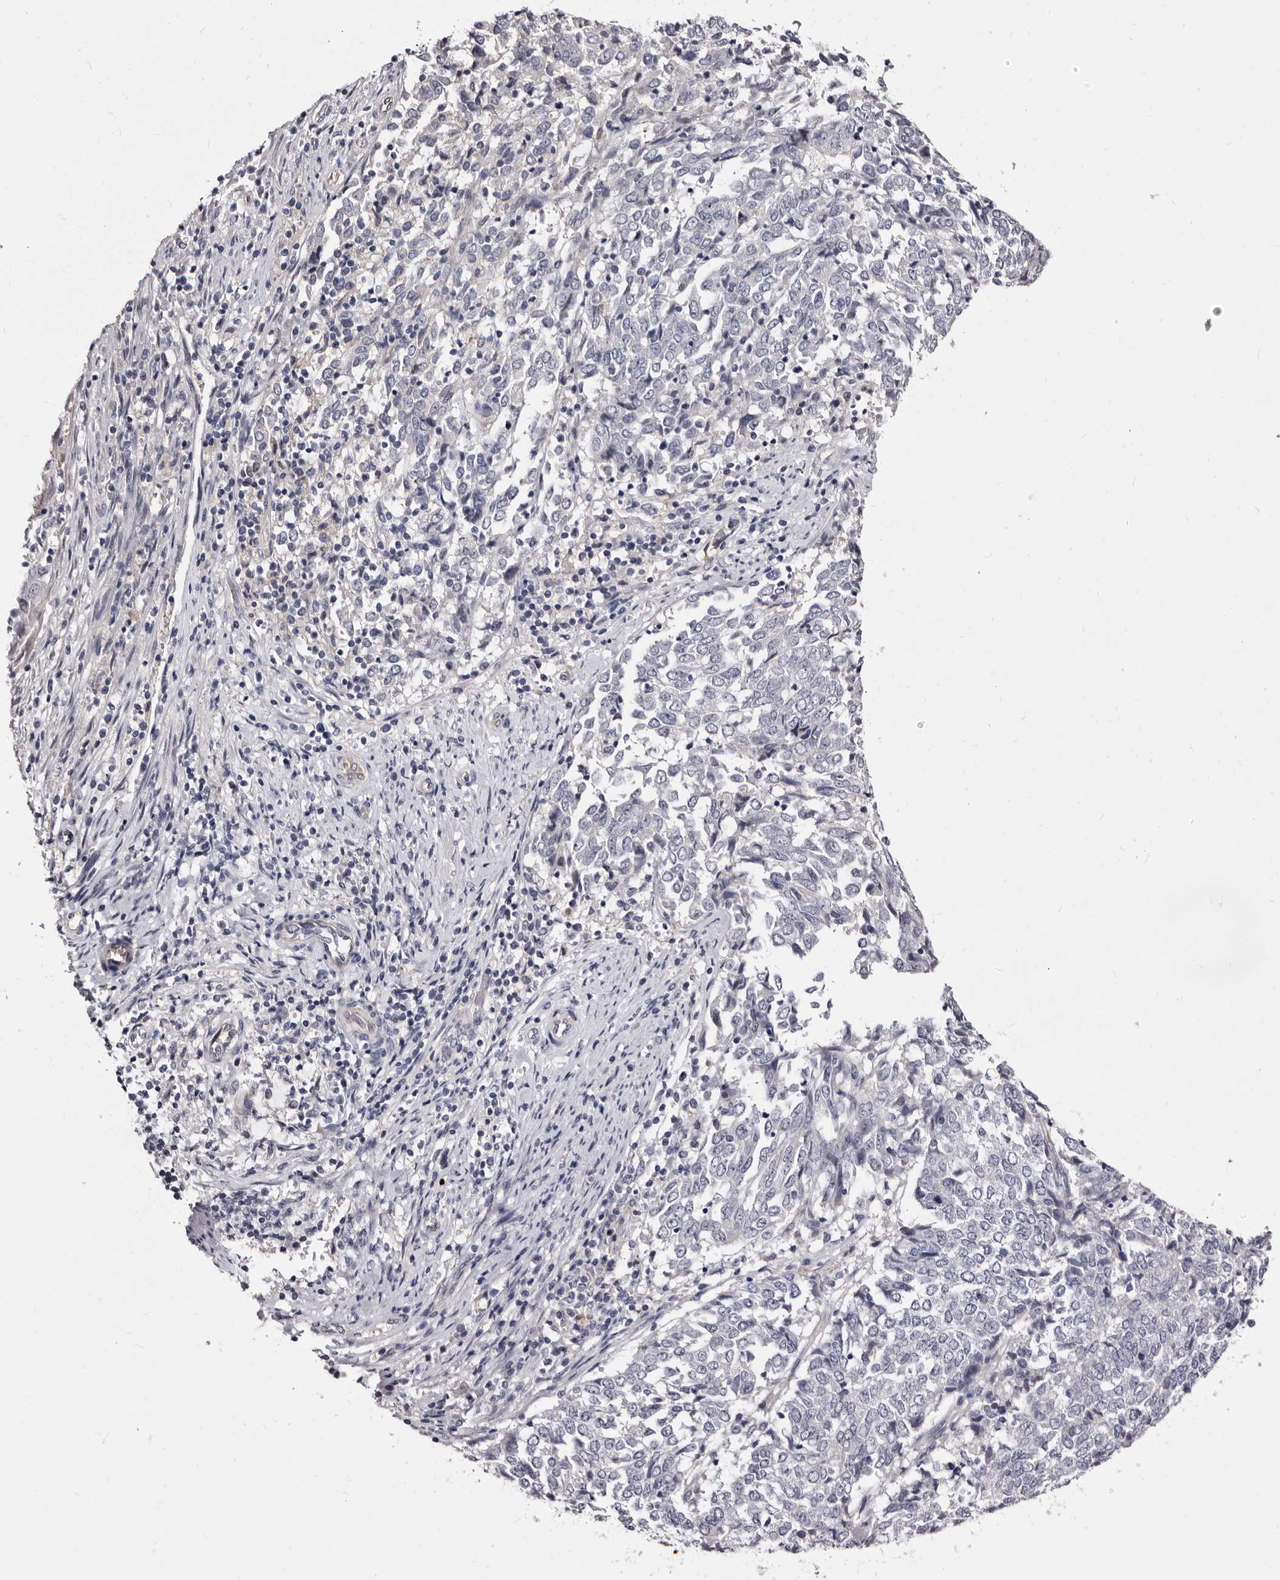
{"staining": {"intensity": "negative", "quantity": "none", "location": "none"}, "tissue": "endometrial cancer", "cell_type": "Tumor cells", "image_type": "cancer", "snomed": [{"axis": "morphology", "description": "Adenocarcinoma, NOS"}, {"axis": "topography", "description": "Endometrium"}], "caption": "Immunohistochemistry of human endometrial cancer (adenocarcinoma) reveals no positivity in tumor cells.", "gene": "BPGM", "patient": {"sex": "female", "age": 80}}